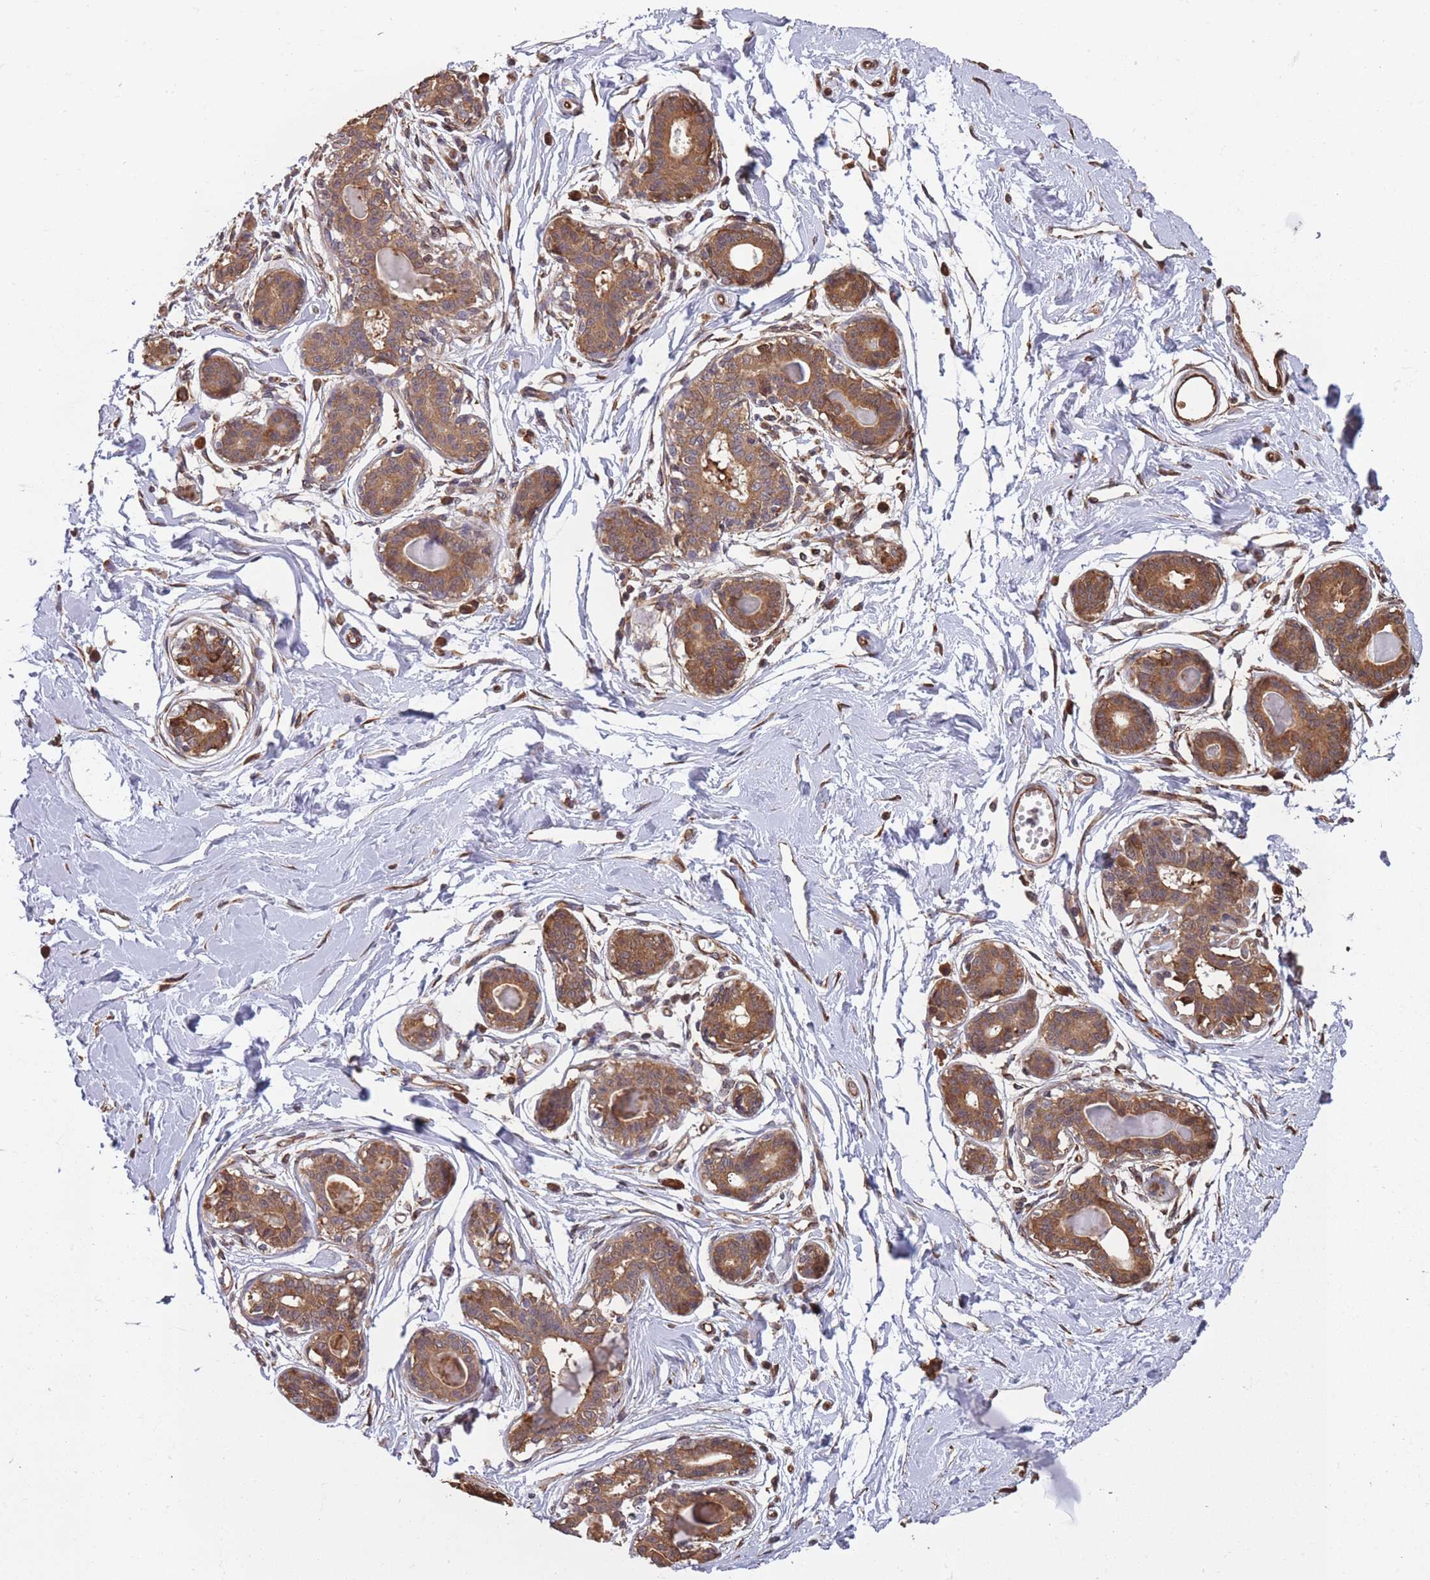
{"staining": {"intensity": "moderate", "quantity": ">75%", "location": "cytoplasmic/membranous"}, "tissue": "breast", "cell_type": "Adipocytes", "image_type": "normal", "snomed": [{"axis": "morphology", "description": "Normal tissue, NOS"}, {"axis": "topography", "description": "Breast"}], "caption": "Protein expression by IHC reveals moderate cytoplasmic/membranous staining in approximately >75% of adipocytes in benign breast. The protein is stained brown, and the nuclei are stained in blue (DAB (3,3'-diaminobenzidine) IHC with brightfield microscopy, high magnification).", "gene": "ARL13B", "patient": {"sex": "female", "age": 45}}